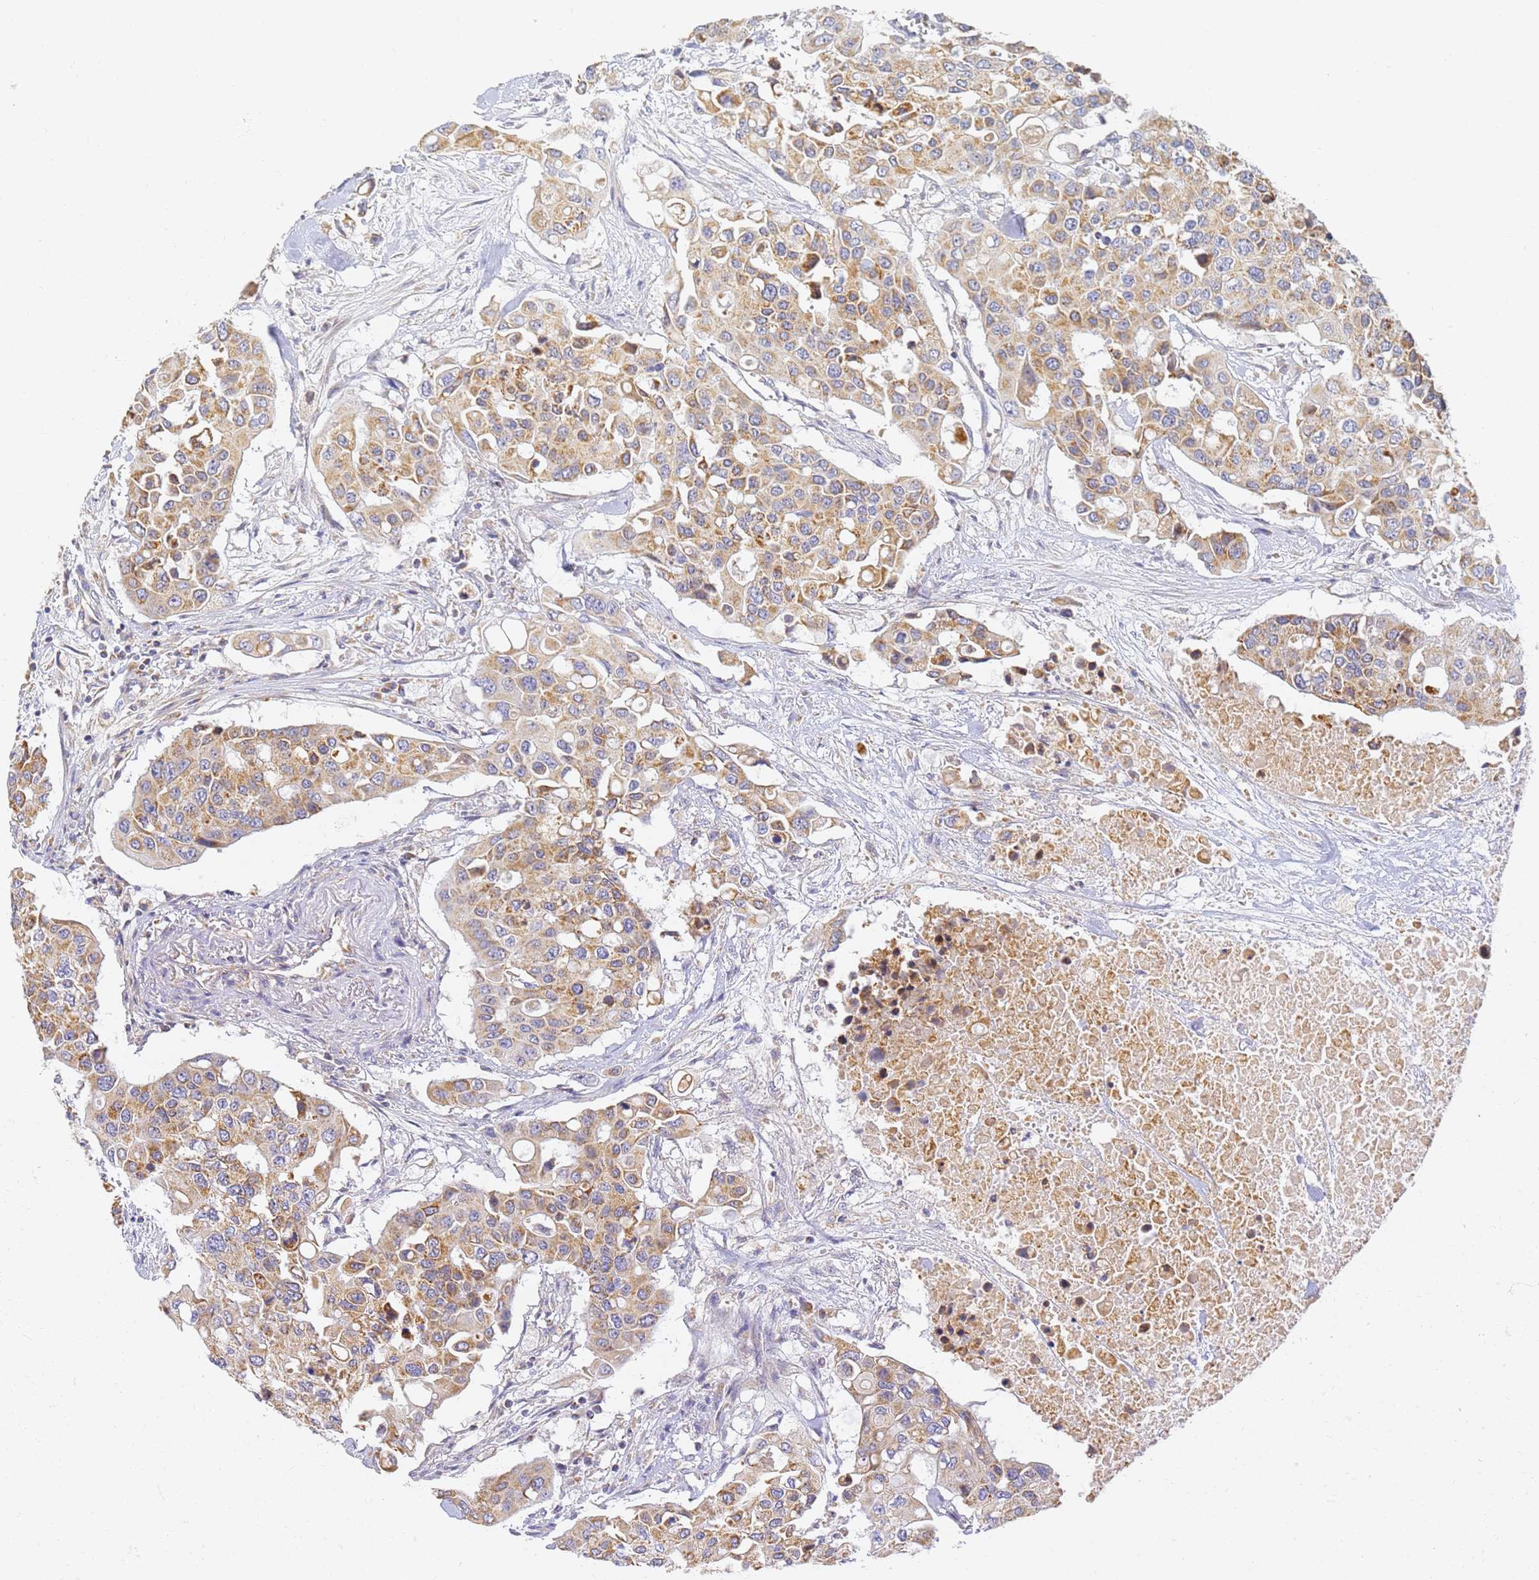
{"staining": {"intensity": "moderate", "quantity": ">75%", "location": "cytoplasmic/membranous"}, "tissue": "colorectal cancer", "cell_type": "Tumor cells", "image_type": "cancer", "snomed": [{"axis": "morphology", "description": "Adenocarcinoma, NOS"}, {"axis": "topography", "description": "Colon"}], "caption": "This micrograph demonstrates colorectal cancer stained with IHC to label a protein in brown. The cytoplasmic/membranous of tumor cells show moderate positivity for the protein. Nuclei are counter-stained blue.", "gene": "UTP23", "patient": {"sex": "male", "age": 77}}